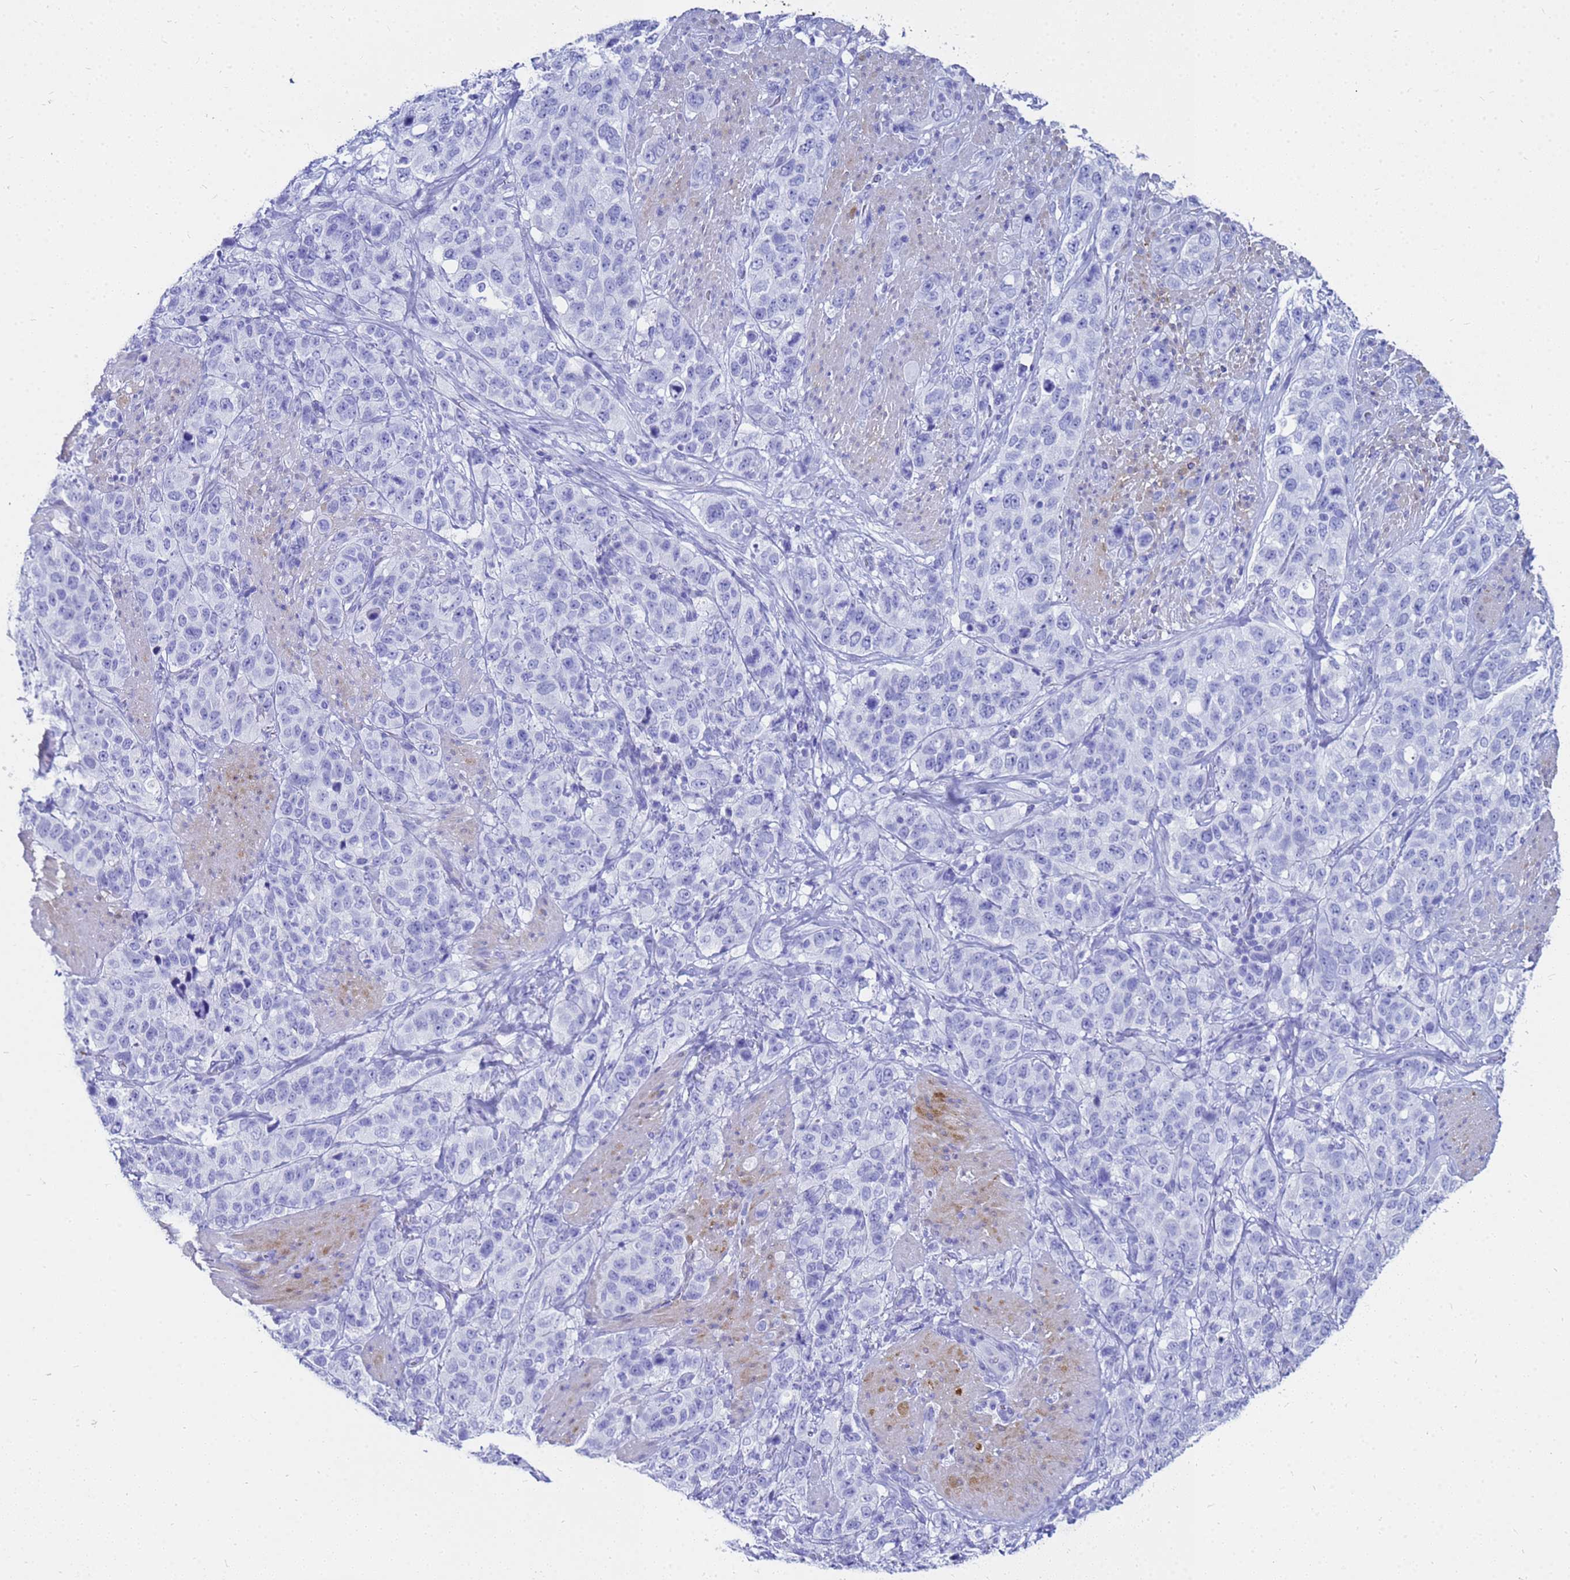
{"staining": {"intensity": "negative", "quantity": "none", "location": "none"}, "tissue": "stomach cancer", "cell_type": "Tumor cells", "image_type": "cancer", "snomed": [{"axis": "morphology", "description": "Adenocarcinoma, NOS"}, {"axis": "topography", "description": "Stomach"}], "caption": "Human stomach cancer (adenocarcinoma) stained for a protein using immunohistochemistry displays no positivity in tumor cells.", "gene": "CKB", "patient": {"sex": "male", "age": 48}}